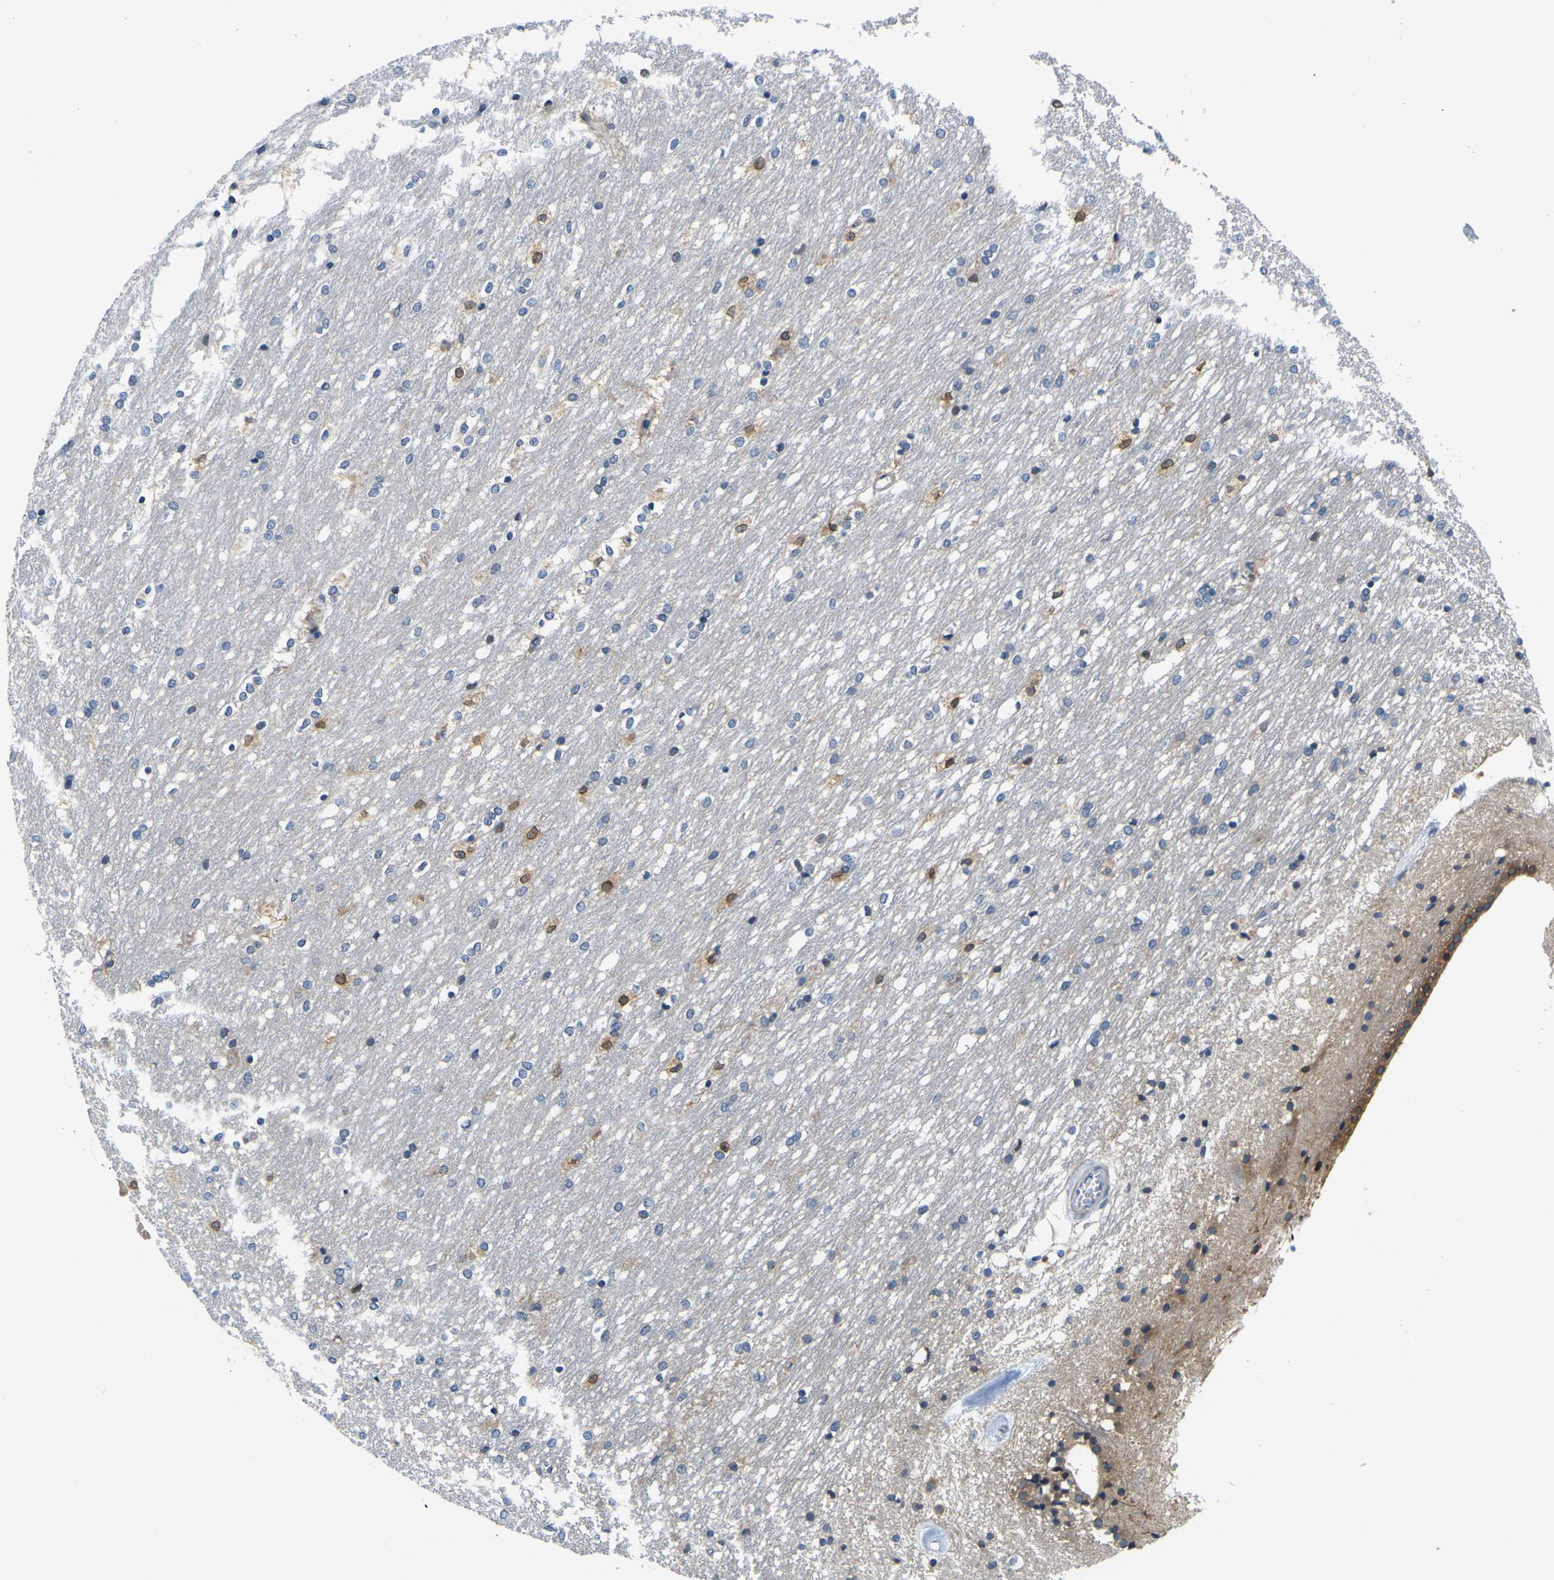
{"staining": {"intensity": "moderate", "quantity": "<25%", "location": "cytoplasmic/membranous"}, "tissue": "caudate", "cell_type": "Glial cells", "image_type": "normal", "snomed": [{"axis": "morphology", "description": "Normal tissue, NOS"}, {"axis": "topography", "description": "Lateral ventricle wall"}], "caption": "Caudate stained with IHC displays moderate cytoplasmic/membranous staining in about <25% of glial cells.", "gene": "TNIK", "patient": {"sex": "female", "age": 19}}